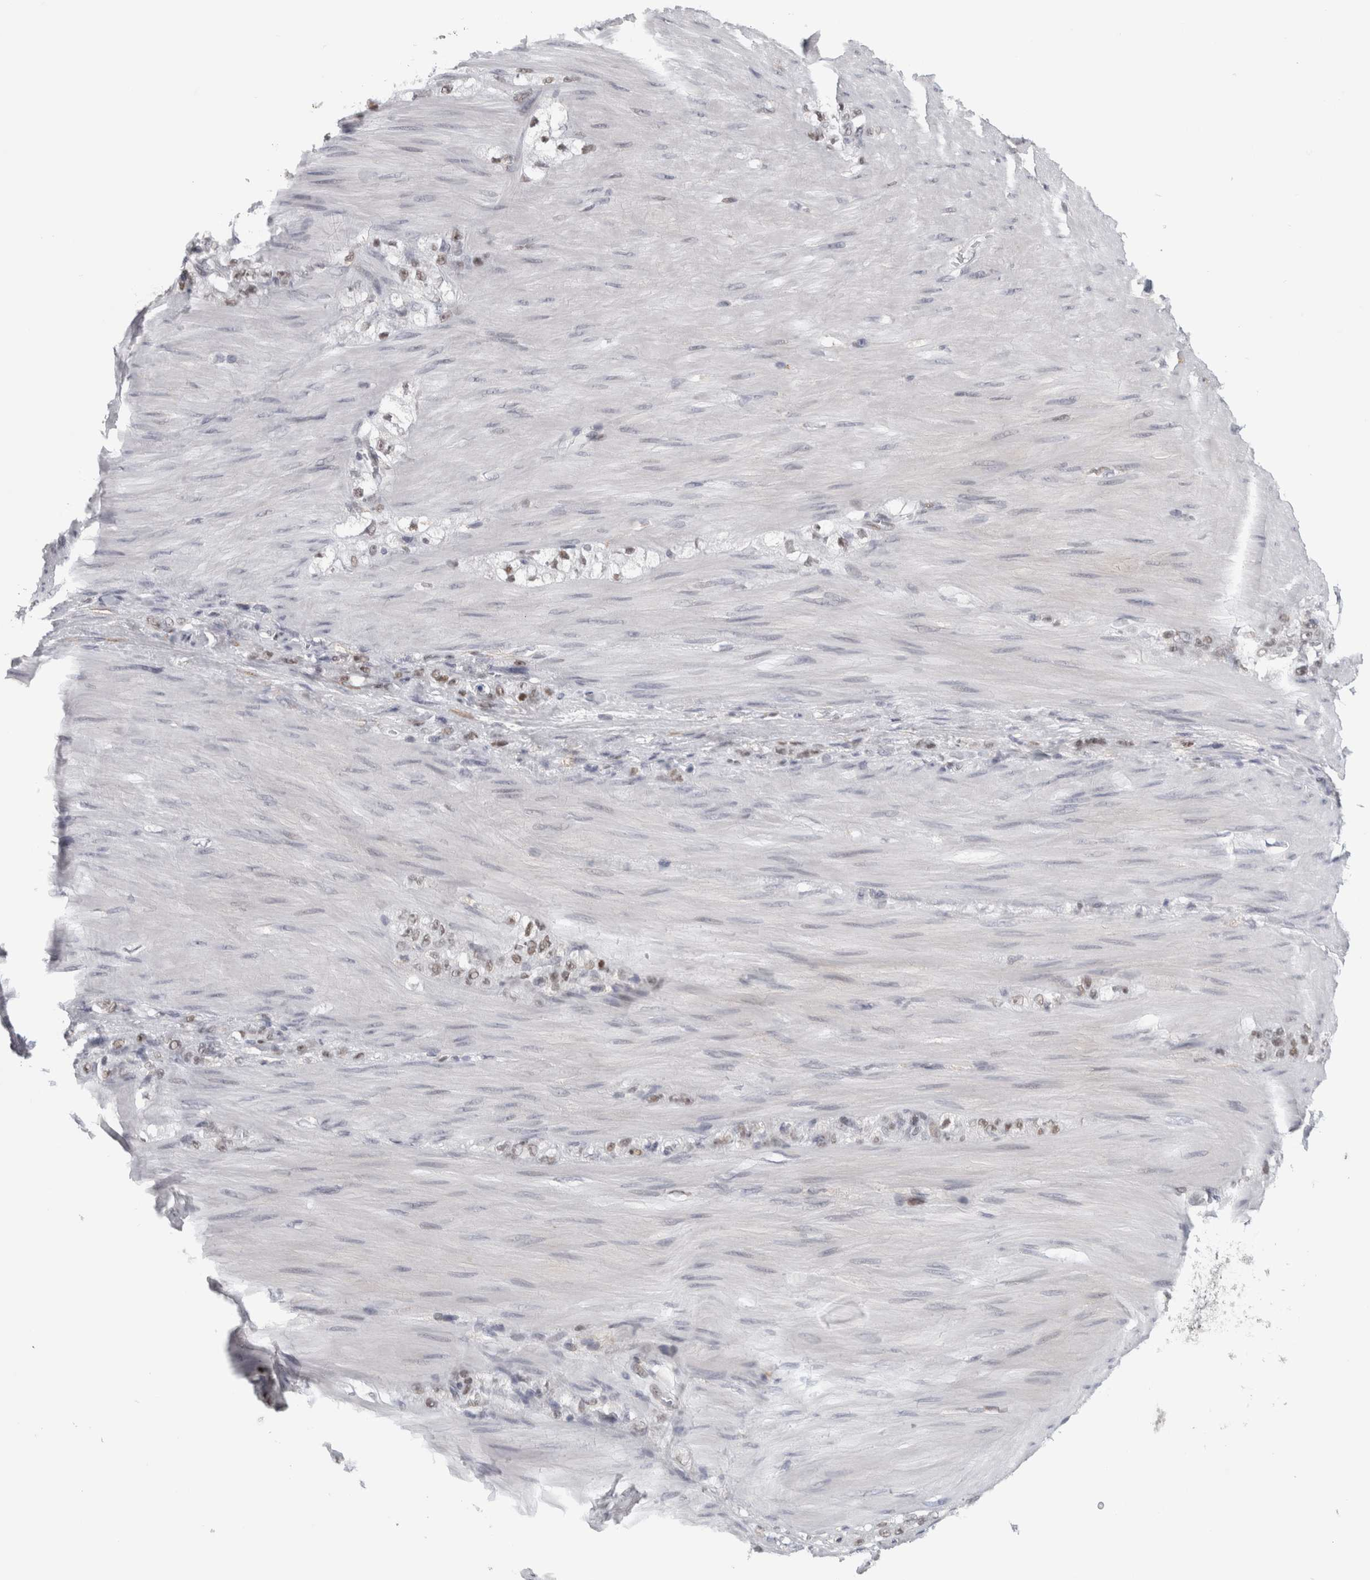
{"staining": {"intensity": "moderate", "quantity": "<25%", "location": "nuclear"}, "tissue": "stomach cancer", "cell_type": "Tumor cells", "image_type": "cancer", "snomed": [{"axis": "morphology", "description": "Normal tissue, NOS"}, {"axis": "morphology", "description": "Adenocarcinoma, NOS"}, {"axis": "topography", "description": "Stomach"}], "caption": "Immunohistochemistry (DAB (3,3'-diaminobenzidine)) staining of stomach cancer reveals moderate nuclear protein expression in approximately <25% of tumor cells.", "gene": "SRARP", "patient": {"sex": "male", "age": 82}}